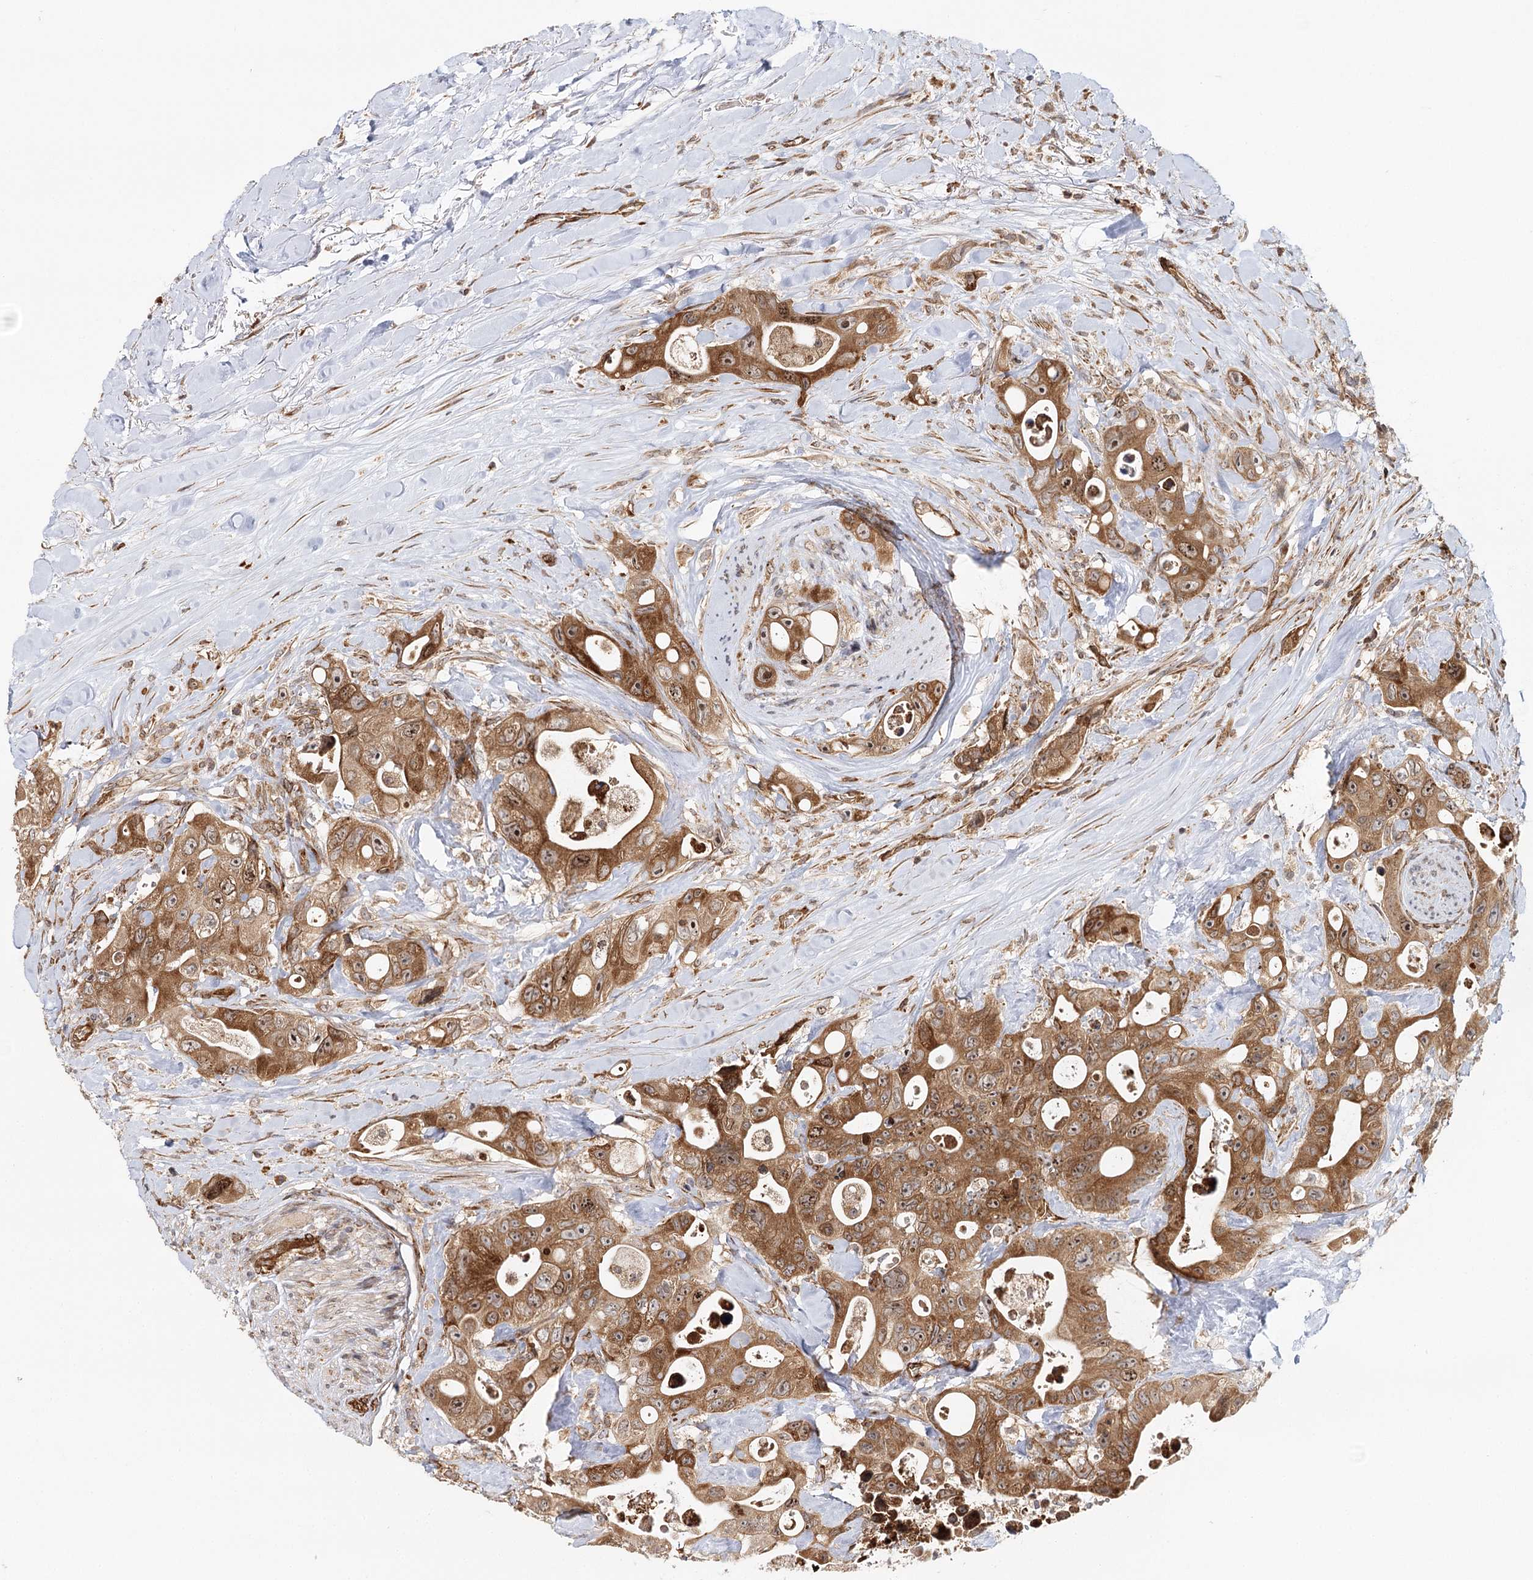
{"staining": {"intensity": "moderate", "quantity": ">75%", "location": "cytoplasmic/membranous,nuclear"}, "tissue": "colorectal cancer", "cell_type": "Tumor cells", "image_type": "cancer", "snomed": [{"axis": "morphology", "description": "Adenocarcinoma, NOS"}, {"axis": "topography", "description": "Colon"}], "caption": "Human adenocarcinoma (colorectal) stained with a brown dye shows moderate cytoplasmic/membranous and nuclear positive staining in about >75% of tumor cells.", "gene": "MKNK1", "patient": {"sex": "female", "age": 46}}